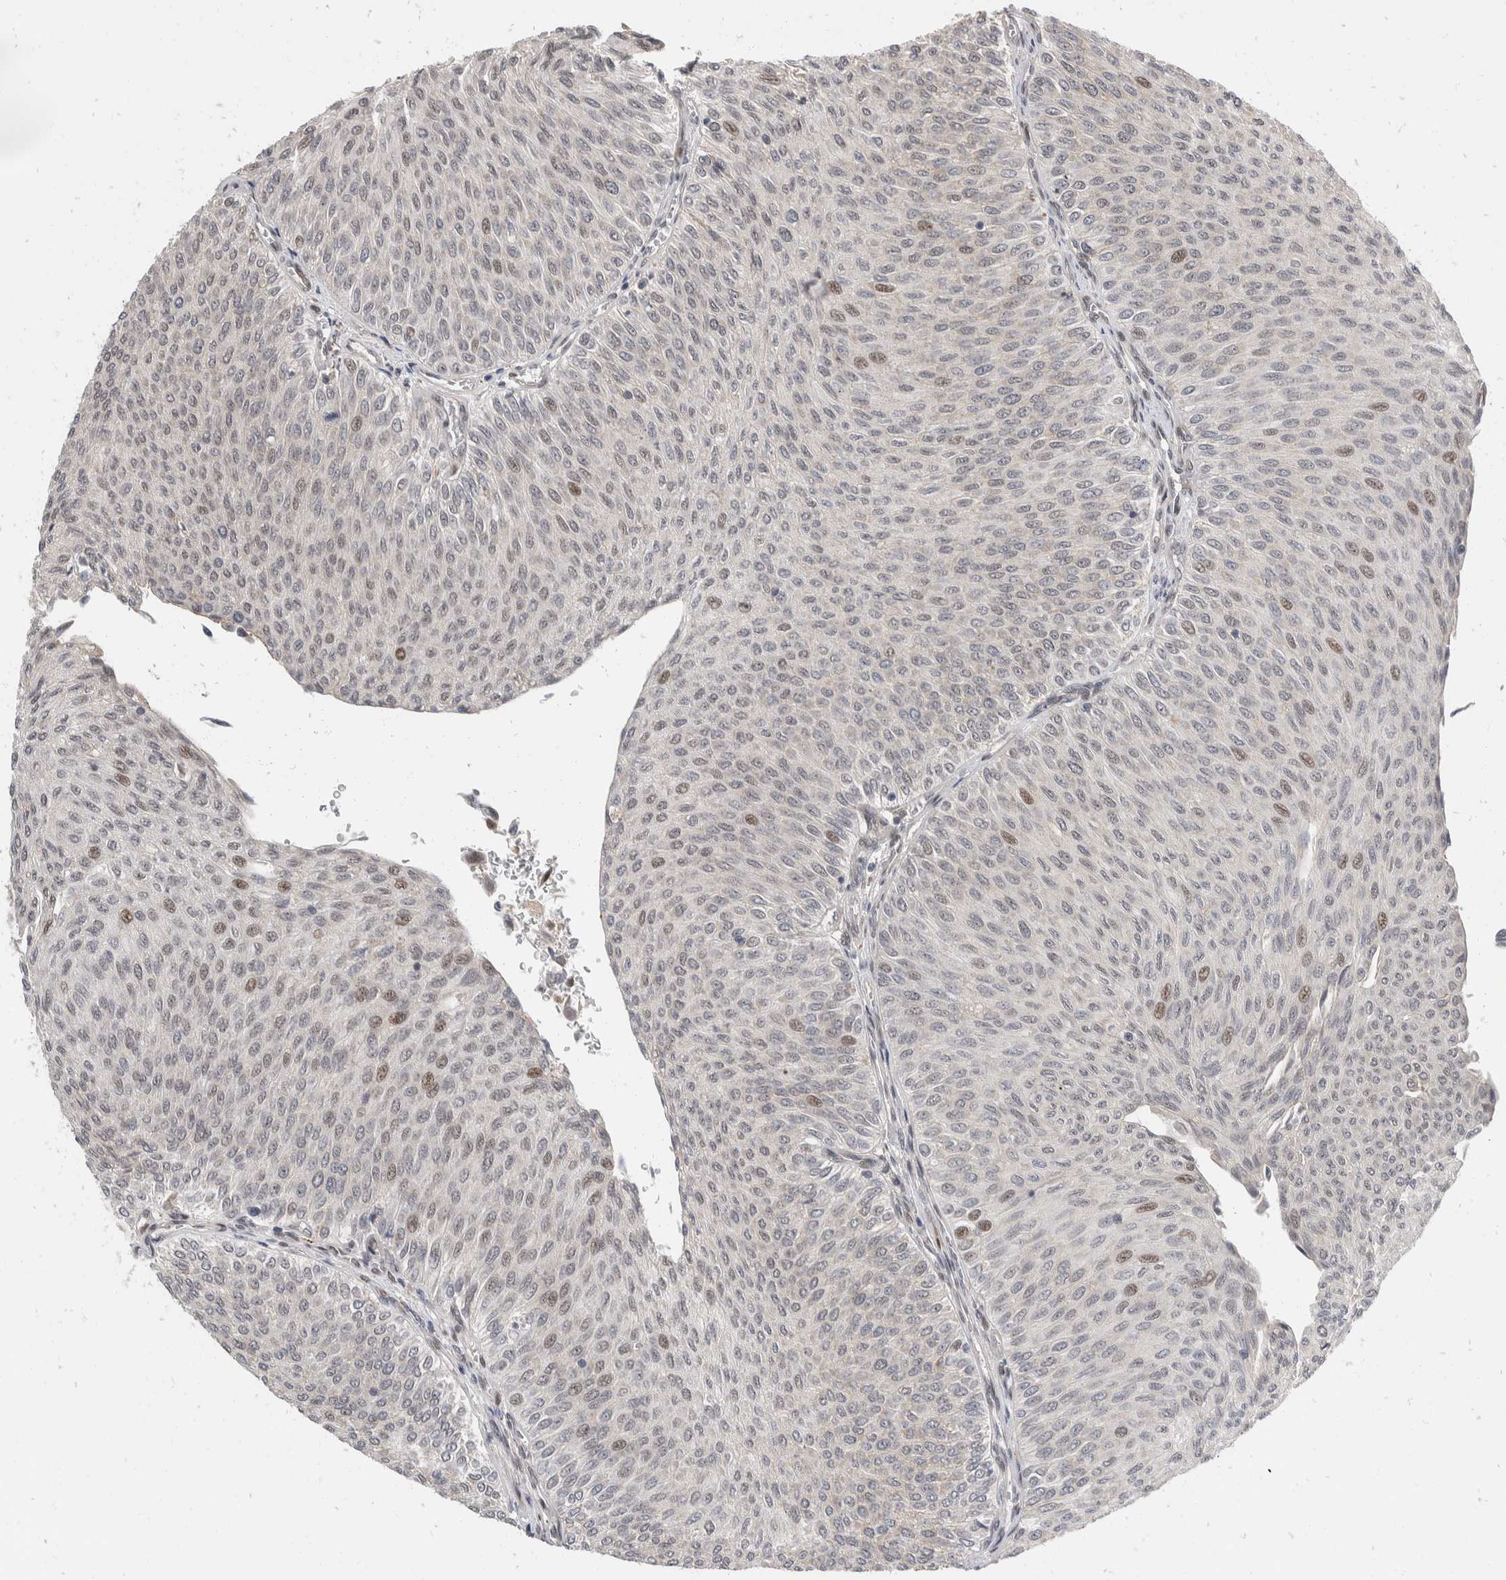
{"staining": {"intensity": "moderate", "quantity": "<25%", "location": "nuclear"}, "tissue": "urothelial cancer", "cell_type": "Tumor cells", "image_type": "cancer", "snomed": [{"axis": "morphology", "description": "Urothelial carcinoma, Low grade"}, {"axis": "topography", "description": "Urinary bladder"}], "caption": "Immunohistochemical staining of urothelial cancer displays moderate nuclear protein staining in about <25% of tumor cells.", "gene": "ZNF703", "patient": {"sex": "male", "age": 78}}